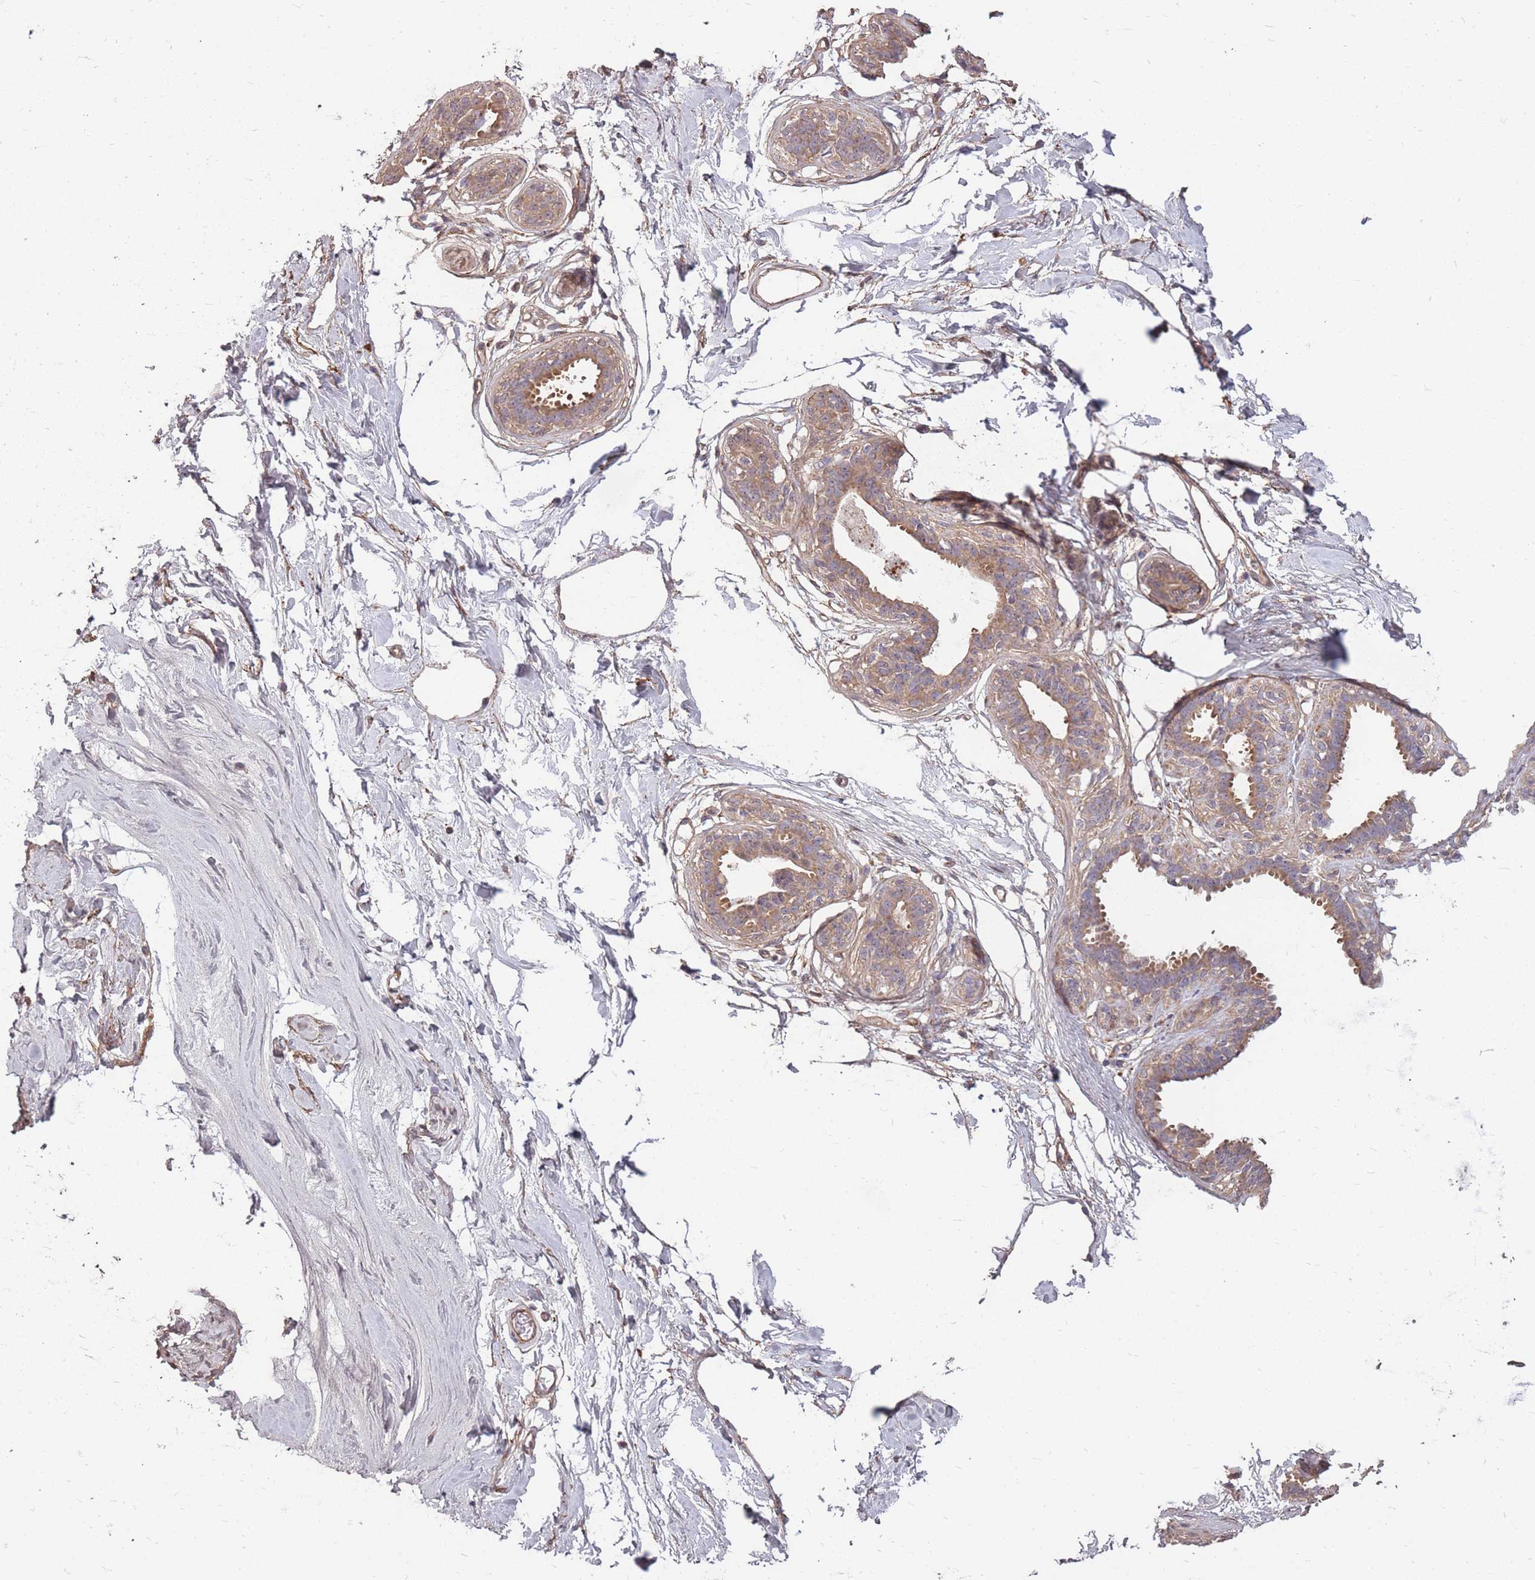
{"staining": {"intensity": "negative", "quantity": "none", "location": "none"}, "tissue": "breast", "cell_type": "Adipocytes", "image_type": "normal", "snomed": [{"axis": "morphology", "description": "Normal tissue, NOS"}, {"axis": "topography", "description": "Breast"}], "caption": "Normal breast was stained to show a protein in brown. There is no significant expression in adipocytes. (DAB IHC with hematoxylin counter stain).", "gene": "DYNC1LI2", "patient": {"sex": "female", "age": 45}}